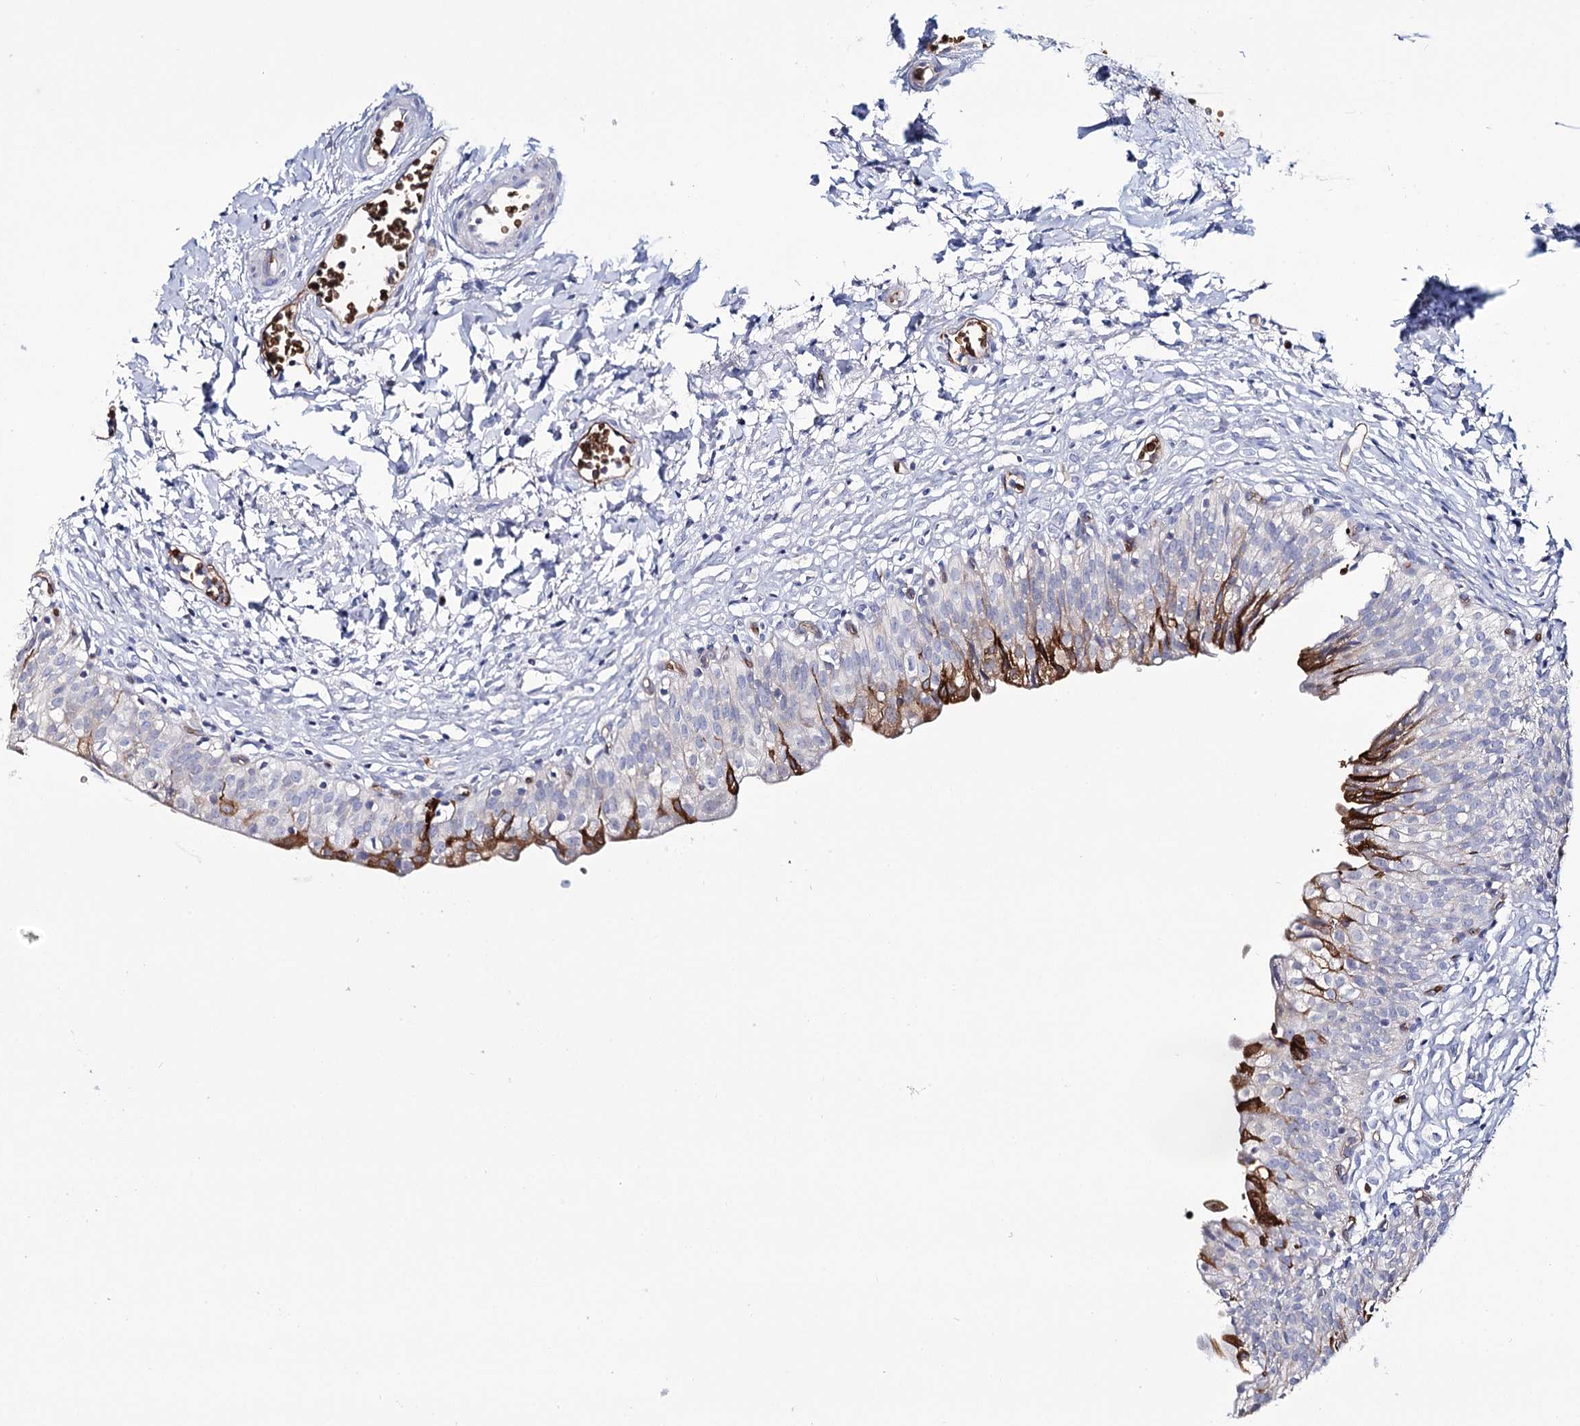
{"staining": {"intensity": "strong", "quantity": "<25%", "location": "cytoplasmic/membranous"}, "tissue": "urinary bladder", "cell_type": "Urothelial cells", "image_type": "normal", "snomed": [{"axis": "morphology", "description": "Normal tissue, NOS"}, {"axis": "topography", "description": "Urinary bladder"}], "caption": "IHC image of unremarkable human urinary bladder stained for a protein (brown), which exhibits medium levels of strong cytoplasmic/membranous expression in approximately <25% of urothelial cells.", "gene": "GBF1", "patient": {"sex": "male", "age": 55}}